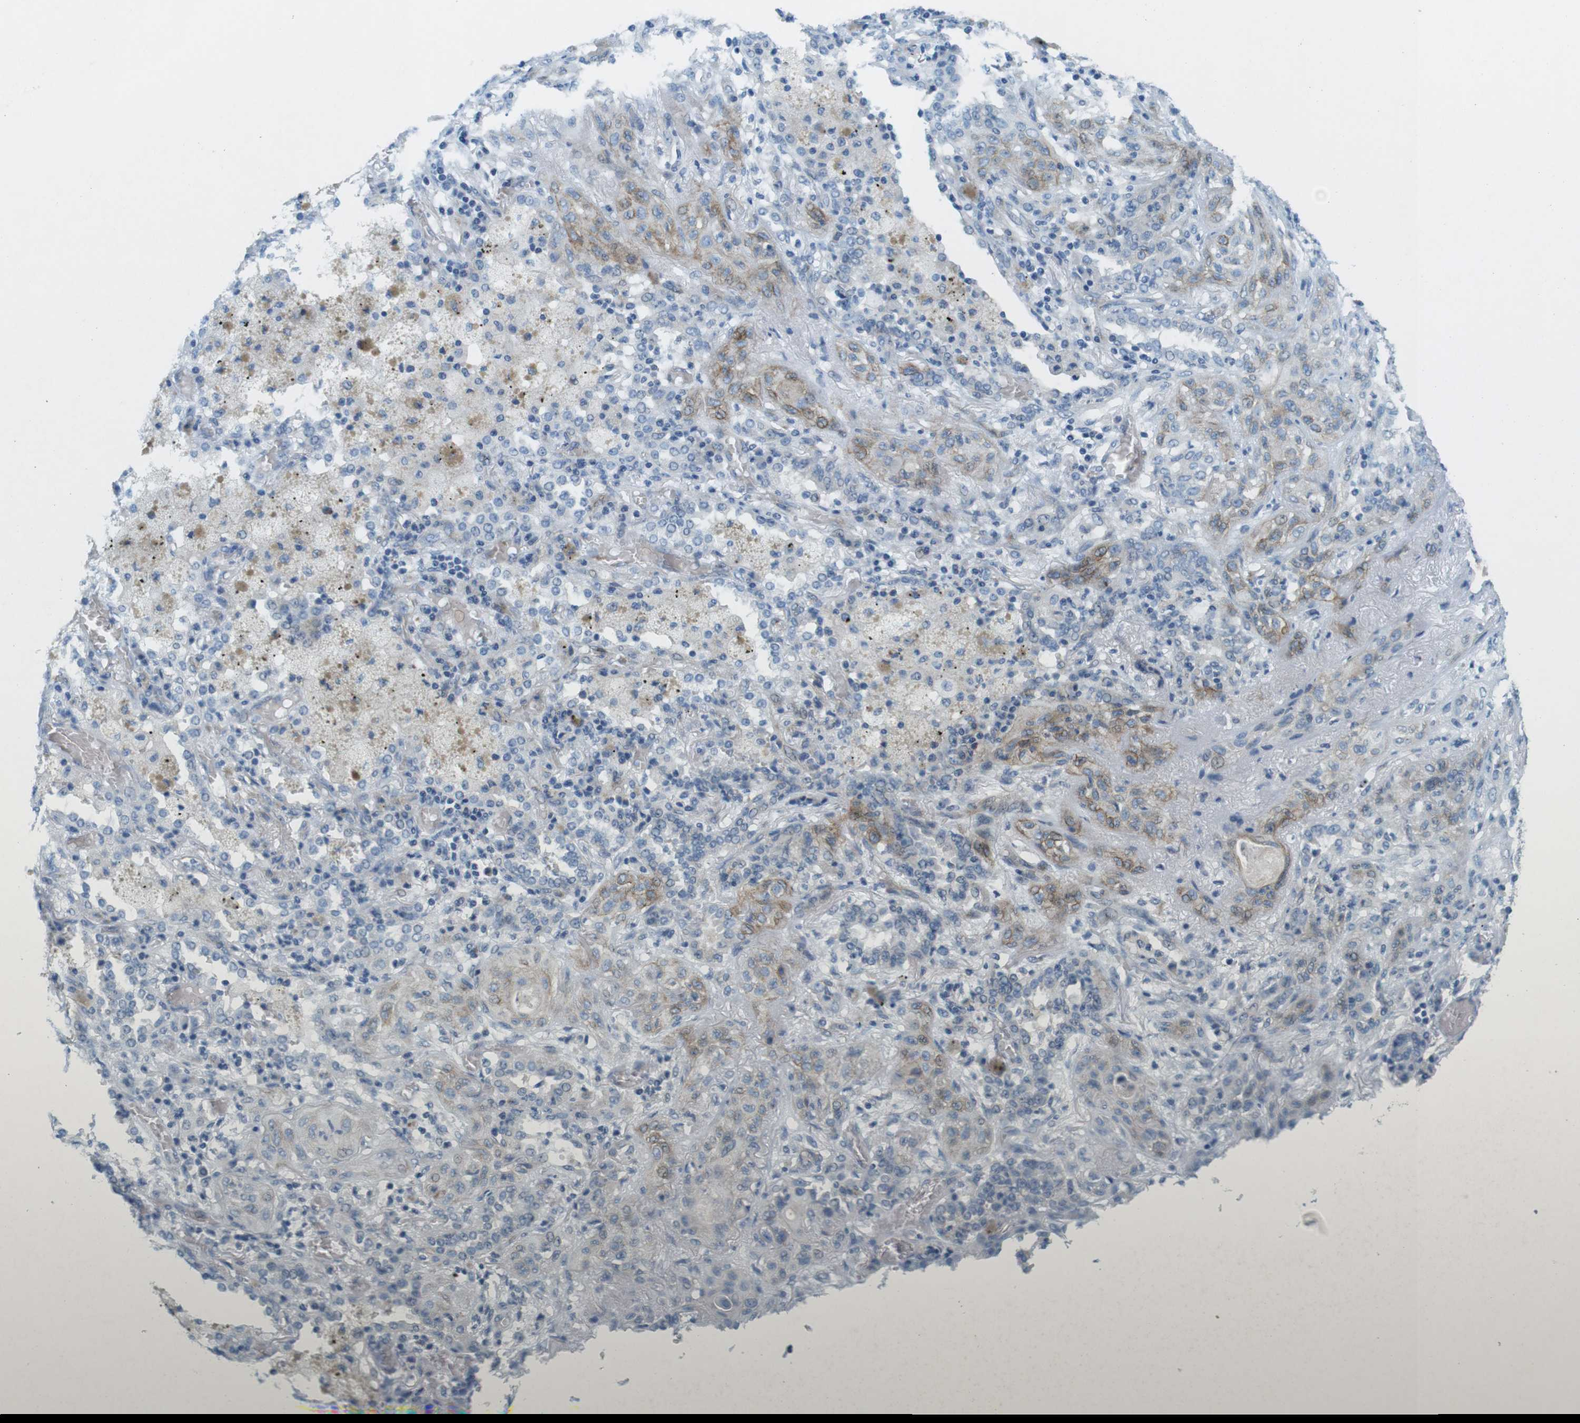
{"staining": {"intensity": "weak", "quantity": "<25%", "location": "cytoplasmic/membranous"}, "tissue": "lung cancer", "cell_type": "Tumor cells", "image_type": "cancer", "snomed": [{"axis": "morphology", "description": "Squamous cell carcinoma, NOS"}, {"axis": "topography", "description": "Lung"}], "caption": "An image of lung cancer stained for a protein demonstrates no brown staining in tumor cells.", "gene": "MYH9", "patient": {"sex": "female", "age": 47}}